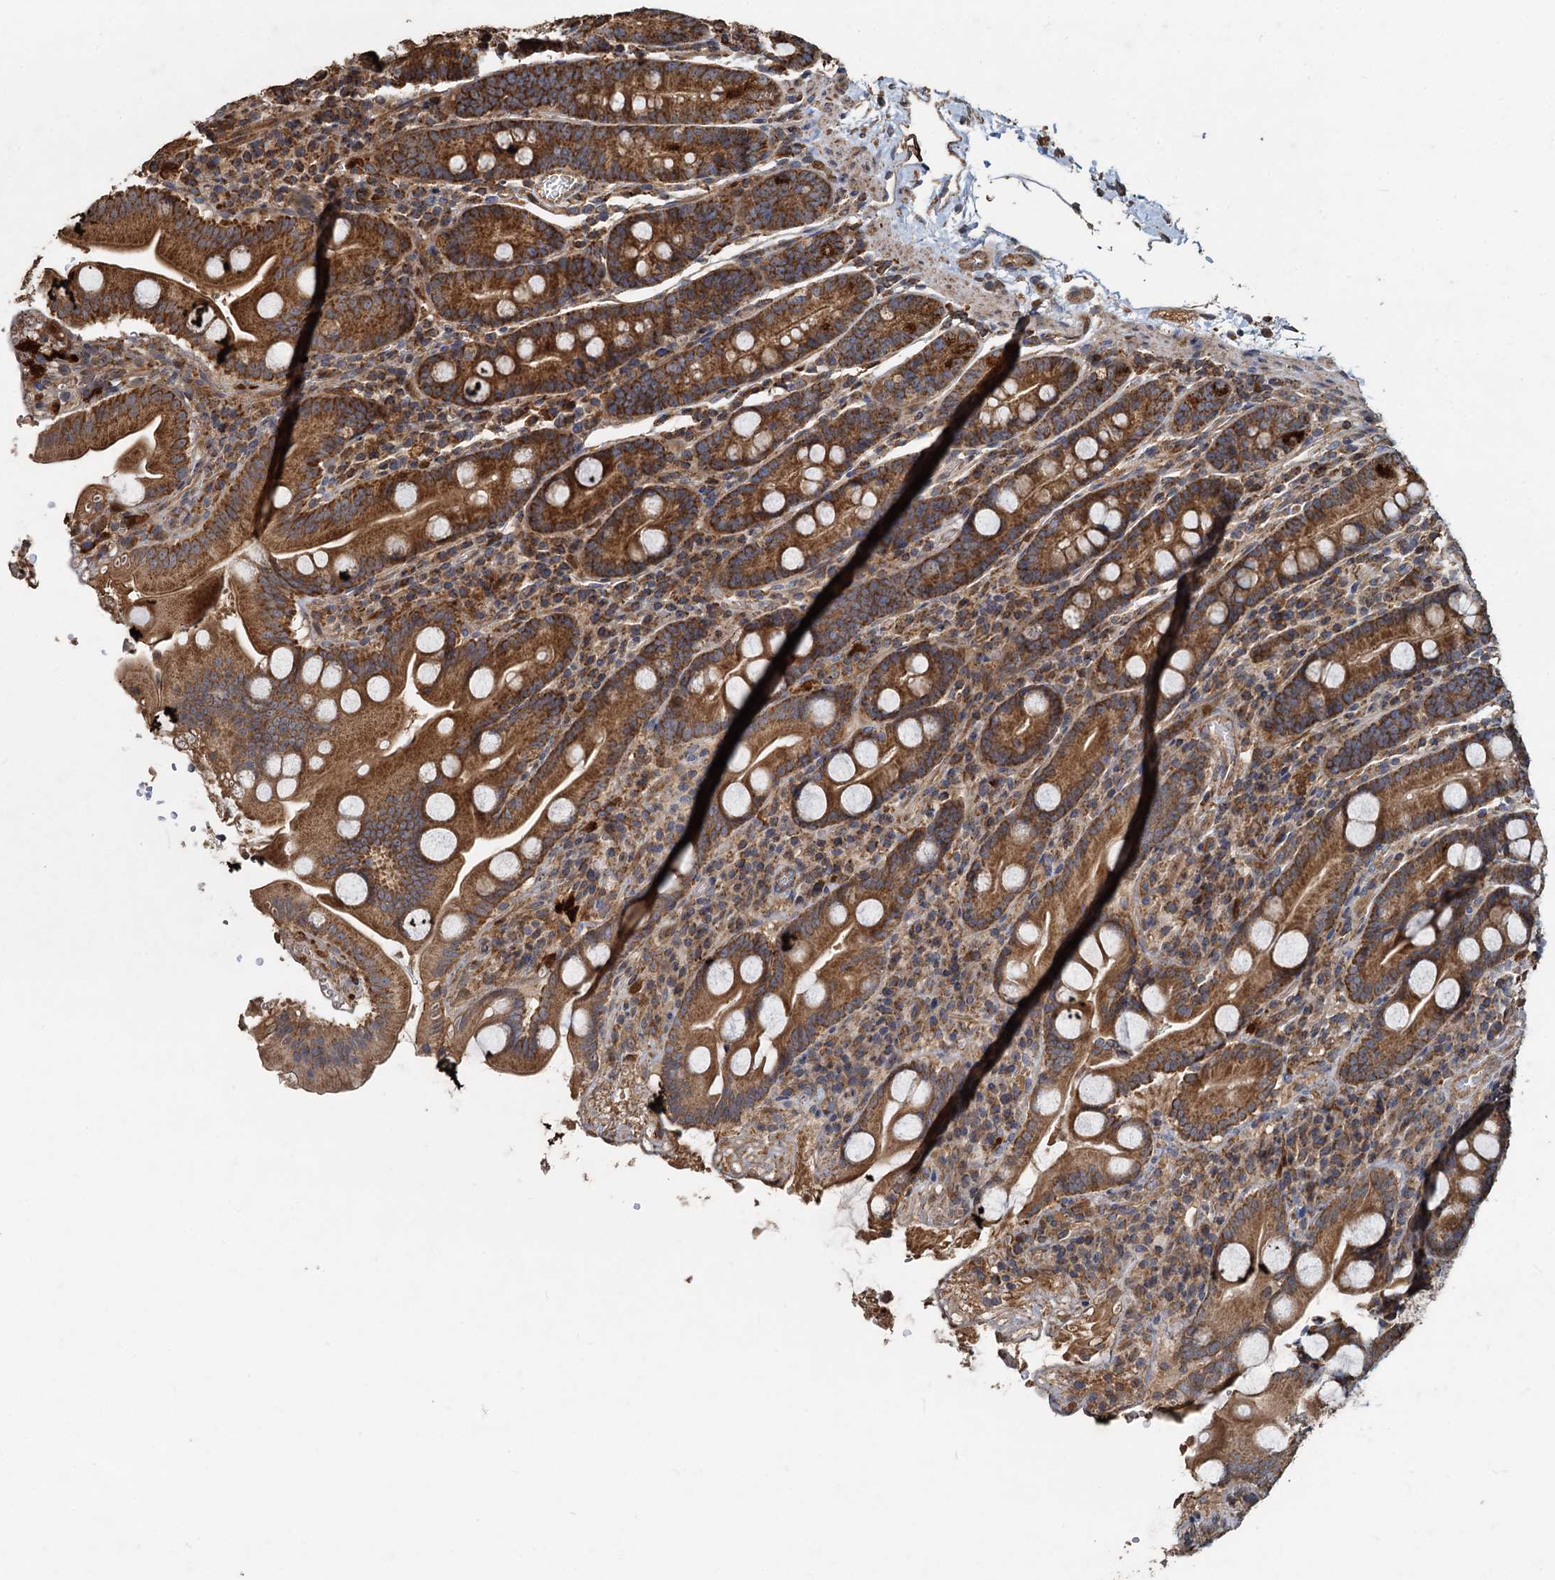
{"staining": {"intensity": "strong", "quantity": ">75%", "location": "cytoplasmic/membranous"}, "tissue": "duodenum", "cell_type": "Glandular cells", "image_type": "normal", "snomed": [{"axis": "morphology", "description": "Normal tissue, NOS"}, {"axis": "topography", "description": "Duodenum"}], "caption": "A high-resolution micrograph shows immunohistochemistry (IHC) staining of unremarkable duodenum, which demonstrates strong cytoplasmic/membranous staining in approximately >75% of glandular cells. (Stains: DAB (3,3'-diaminobenzidine) in brown, nuclei in blue, Microscopy: brightfield microscopy at high magnification).", "gene": "SDS", "patient": {"sex": "male", "age": 35}}